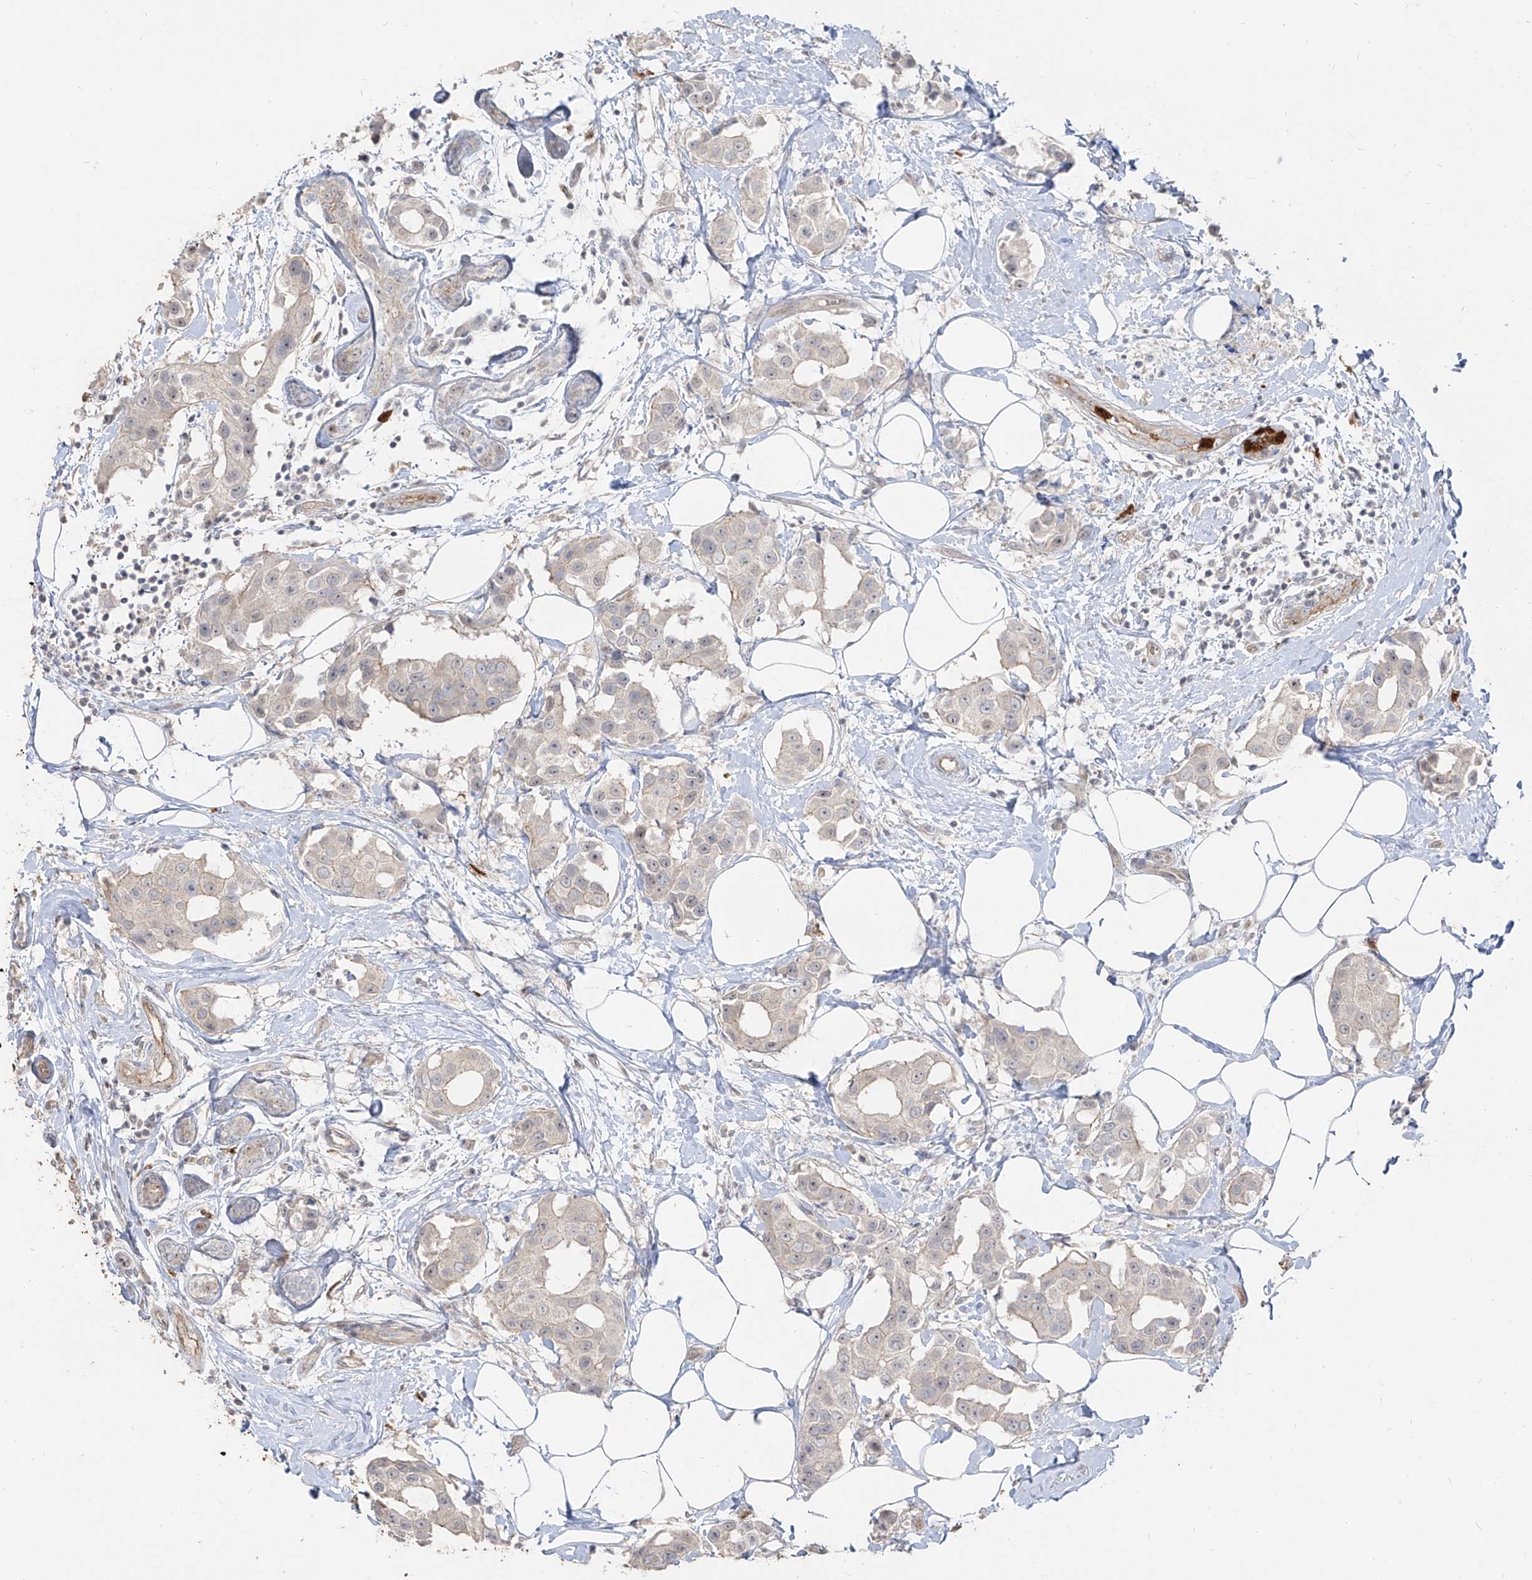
{"staining": {"intensity": "negative", "quantity": "none", "location": "none"}, "tissue": "breast cancer", "cell_type": "Tumor cells", "image_type": "cancer", "snomed": [{"axis": "morphology", "description": "Normal tissue, NOS"}, {"axis": "morphology", "description": "Duct carcinoma"}, {"axis": "topography", "description": "Breast"}], "caption": "Micrograph shows no protein expression in tumor cells of breast cancer (infiltrating ductal carcinoma) tissue.", "gene": "ZNF227", "patient": {"sex": "female", "age": 39}}